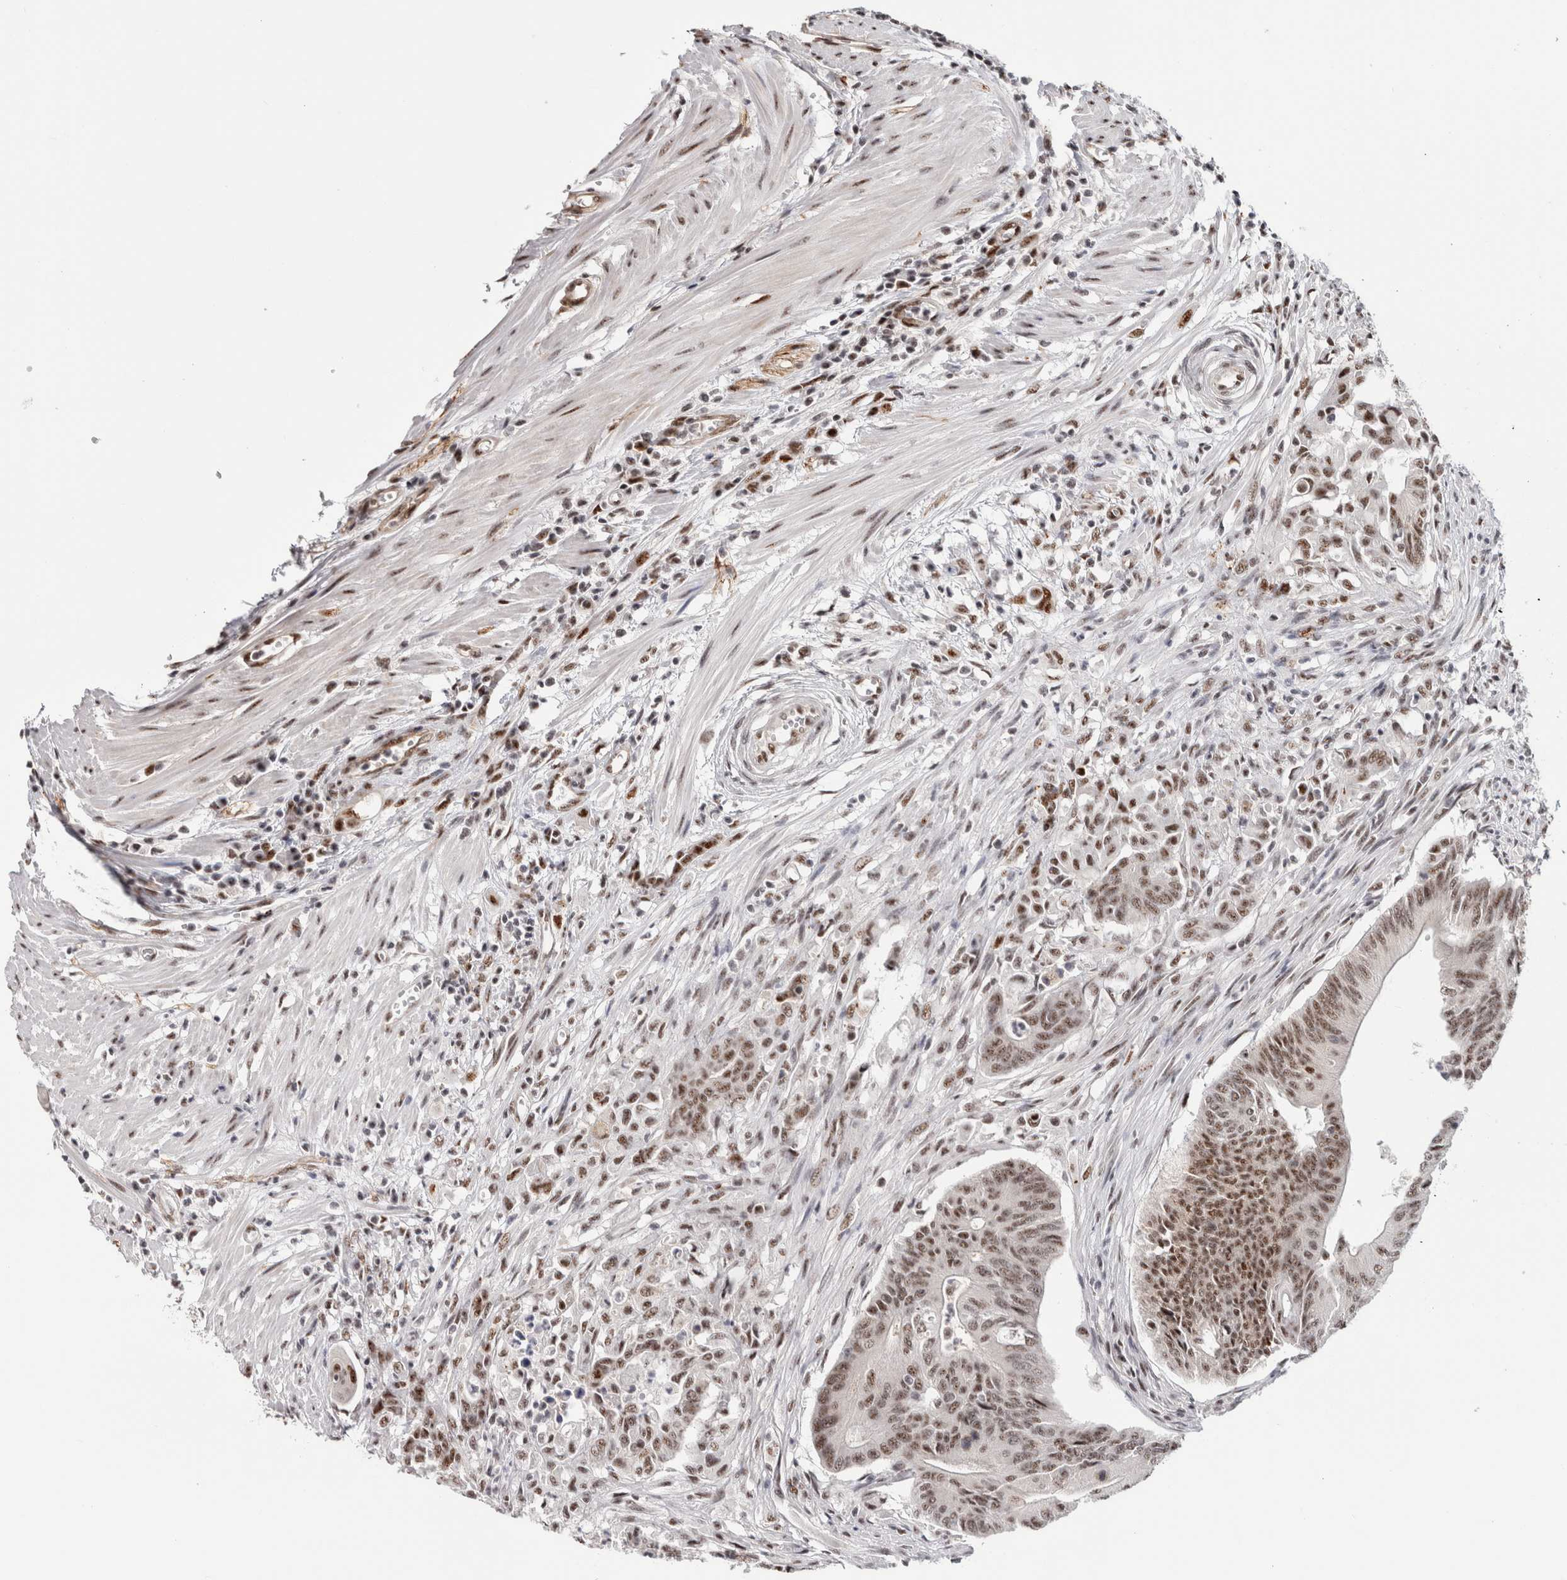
{"staining": {"intensity": "moderate", "quantity": ">75%", "location": "nuclear"}, "tissue": "colorectal cancer", "cell_type": "Tumor cells", "image_type": "cancer", "snomed": [{"axis": "morphology", "description": "Adenoma, NOS"}, {"axis": "morphology", "description": "Adenocarcinoma, NOS"}, {"axis": "topography", "description": "Colon"}], "caption": "The immunohistochemical stain highlights moderate nuclear expression in tumor cells of colorectal cancer (adenocarcinoma) tissue.", "gene": "MKNK1", "patient": {"sex": "male", "age": 79}}